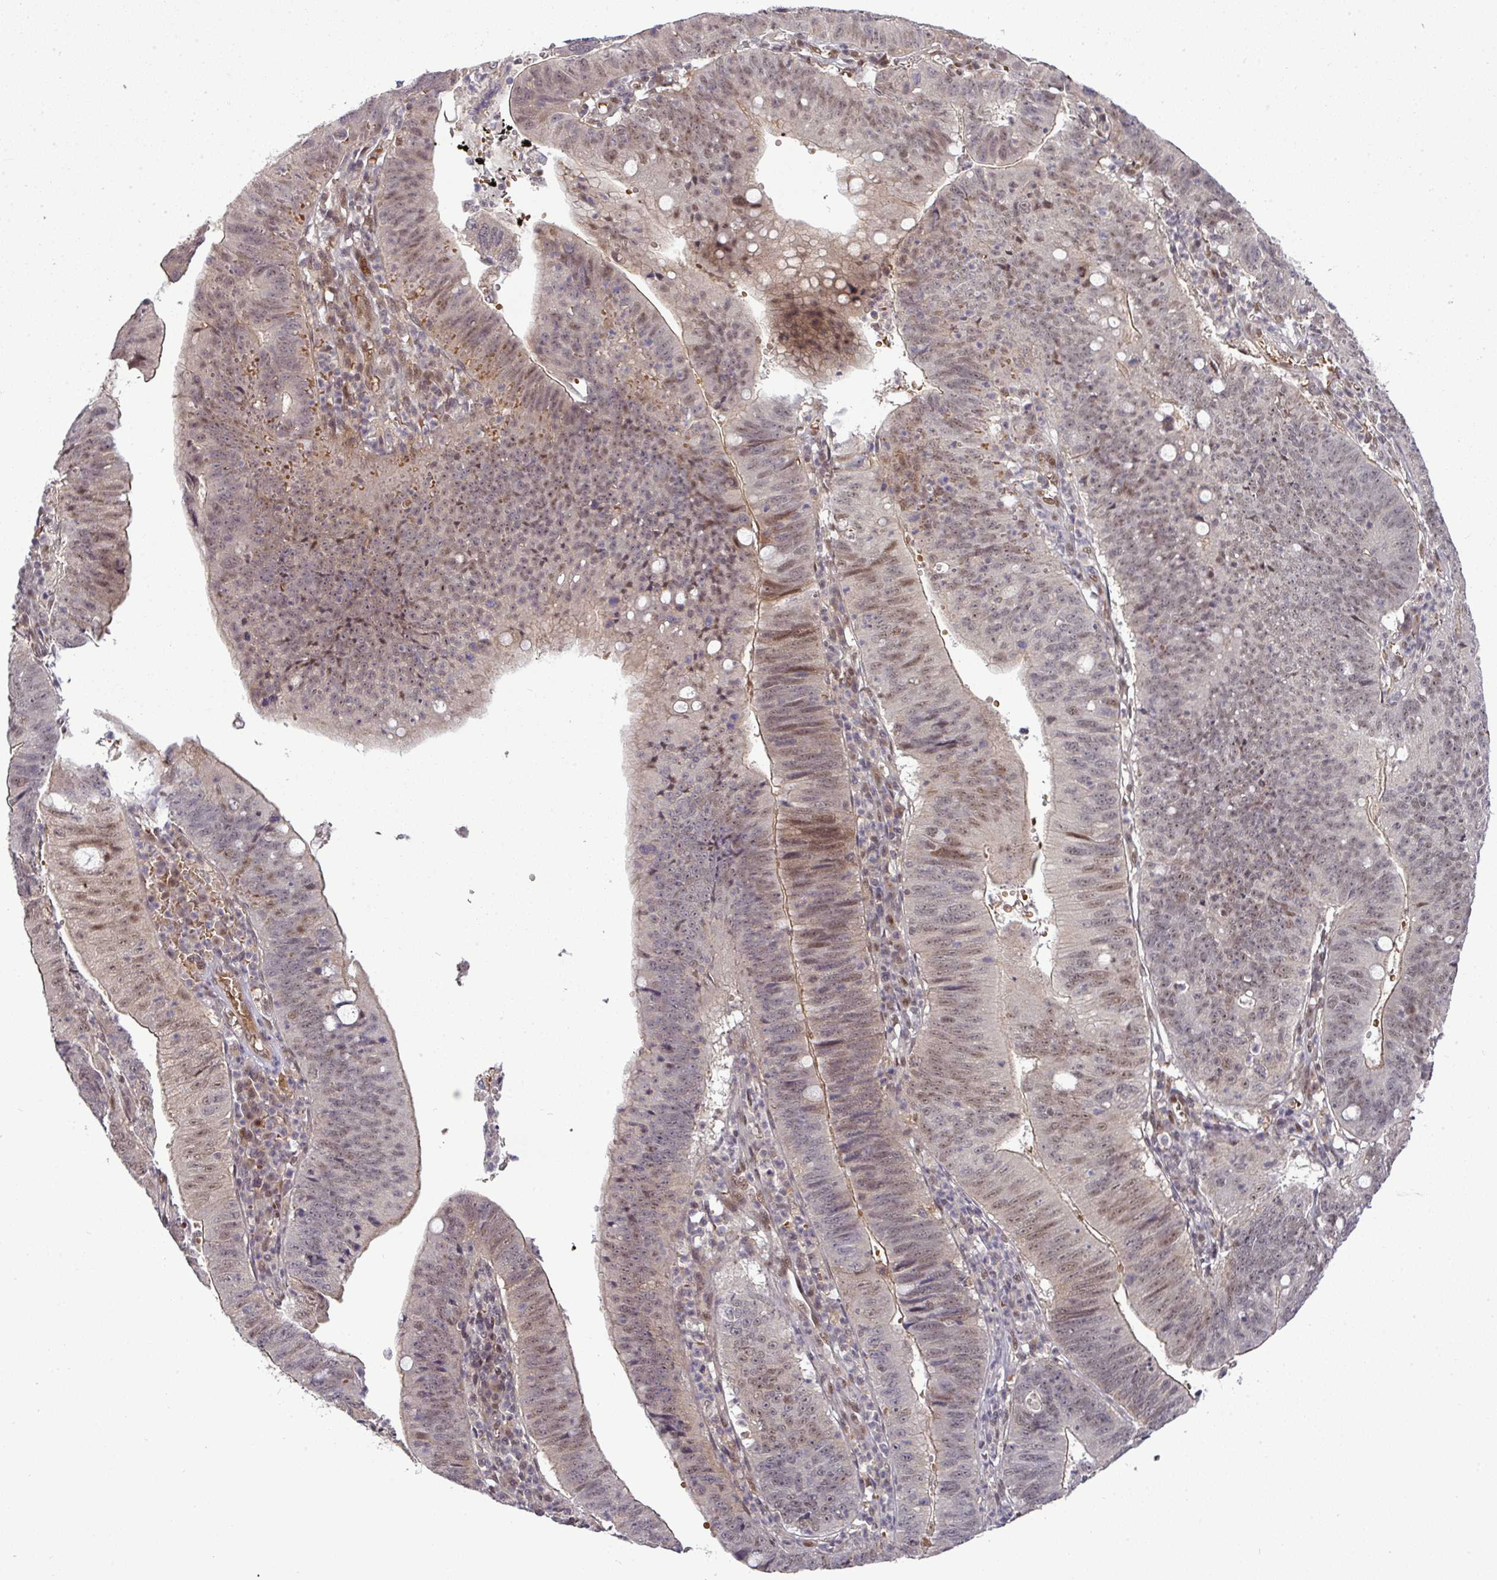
{"staining": {"intensity": "moderate", "quantity": "<25%", "location": "nuclear"}, "tissue": "stomach cancer", "cell_type": "Tumor cells", "image_type": "cancer", "snomed": [{"axis": "morphology", "description": "Adenocarcinoma, NOS"}, {"axis": "topography", "description": "Stomach"}], "caption": "Protein expression analysis of human stomach cancer reveals moderate nuclear positivity in approximately <25% of tumor cells.", "gene": "CIC", "patient": {"sex": "male", "age": 59}}